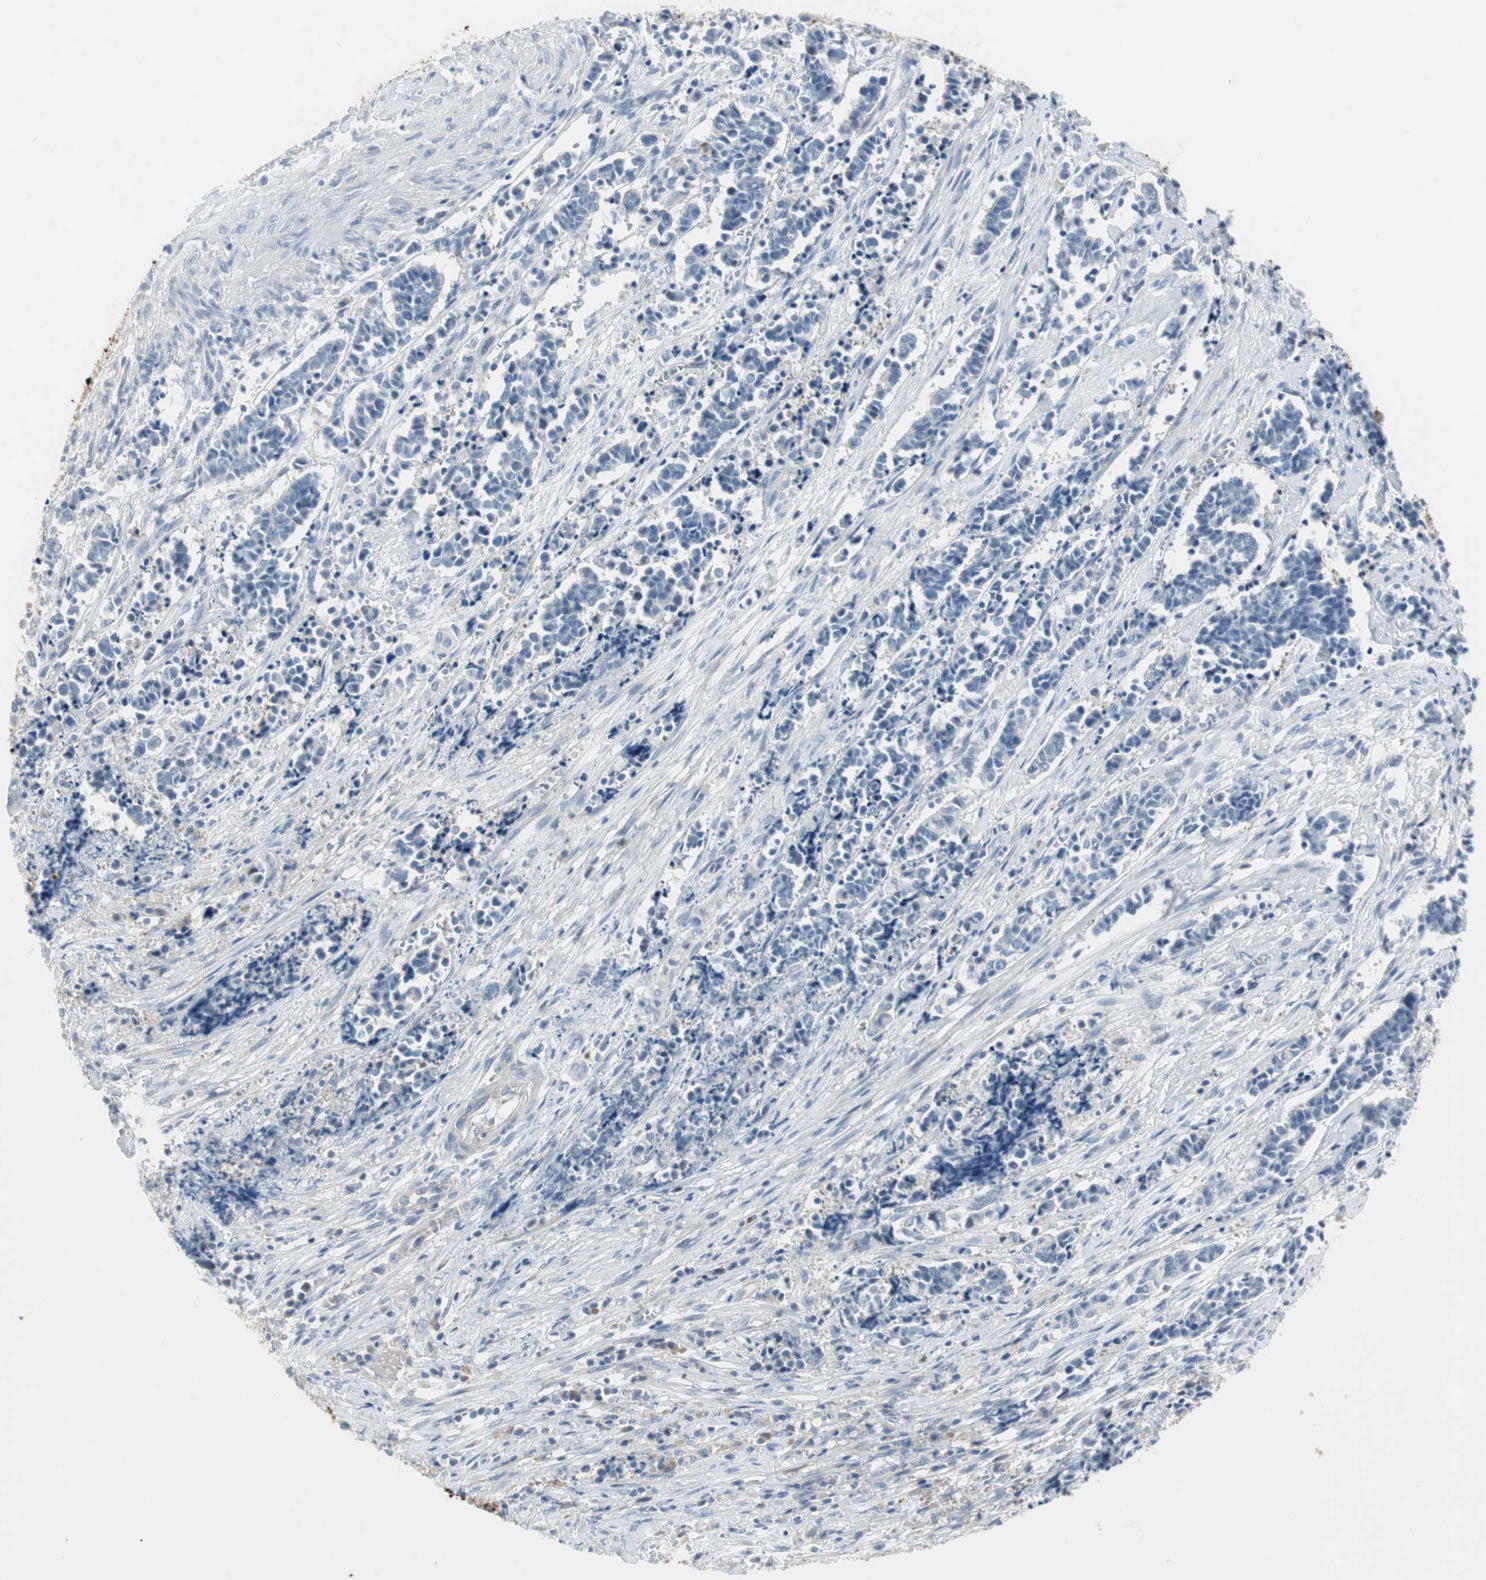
{"staining": {"intensity": "negative", "quantity": "none", "location": "none"}, "tissue": "cervical cancer", "cell_type": "Tumor cells", "image_type": "cancer", "snomed": [{"axis": "morphology", "description": "Squamous cell carcinoma, NOS"}, {"axis": "topography", "description": "Cervix"}], "caption": "Micrograph shows no significant protein expression in tumor cells of cervical squamous cell carcinoma.", "gene": "PIGR", "patient": {"sex": "female", "age": 35}}